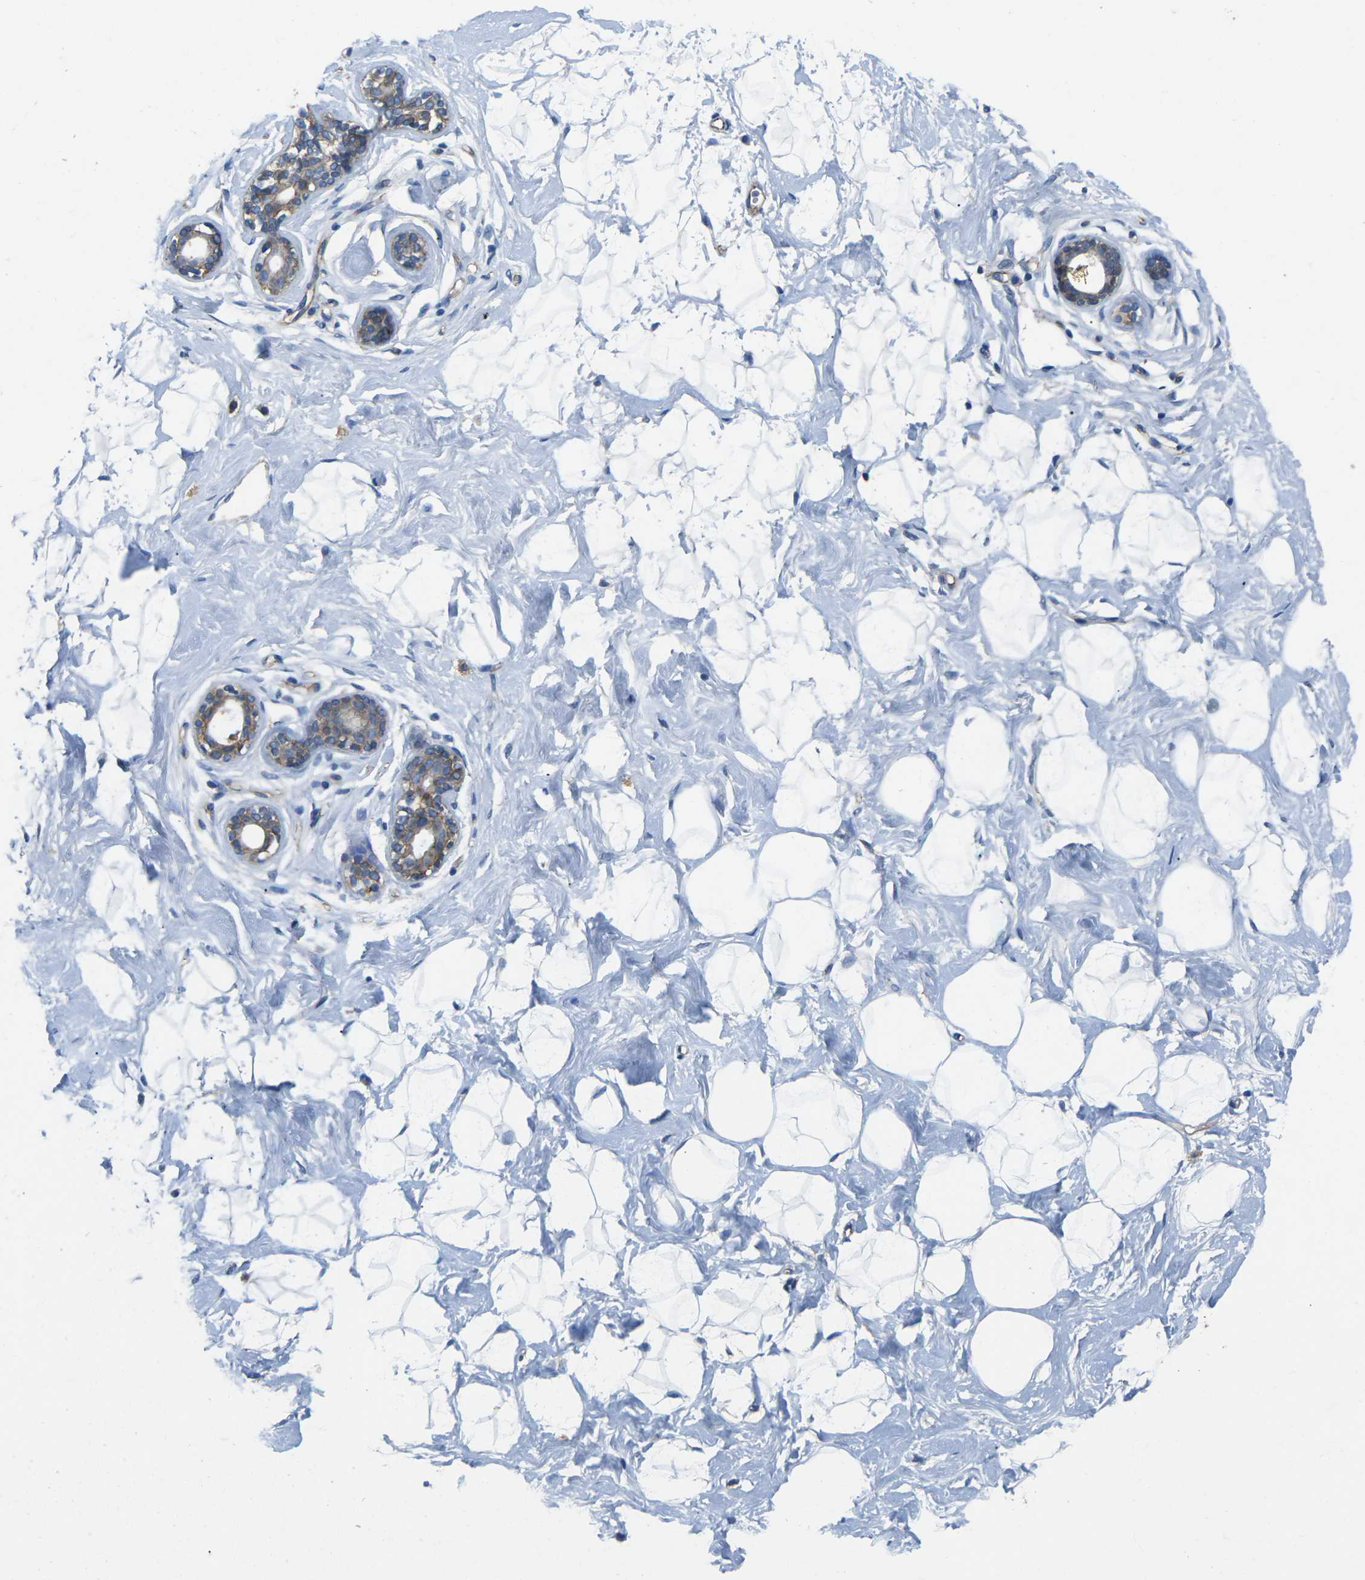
{"staining": {"intensity": "negative", "quantity": "none", "location": "none"}, "tissue": "breast", "cell_type": "Adipocytes", "image_type": "normal", "snomed": [{"axis": "morphology", "description": "Normal tissue, NOS"}, {"axis": "topography", "description": "Breast"}], "caption": "Immunohistochemistry histopathology image of benign human breast stained for a protein (brown), which demonstrates no positivity in adipocytes. (Stains: DAB immunohistochemistry (IHC) with hematoxylin counter stain, Microscopy: brightfield microscopy at high magnification).", "gene": "CTNND1", "patient": {"sex": "female", "age": 23}}